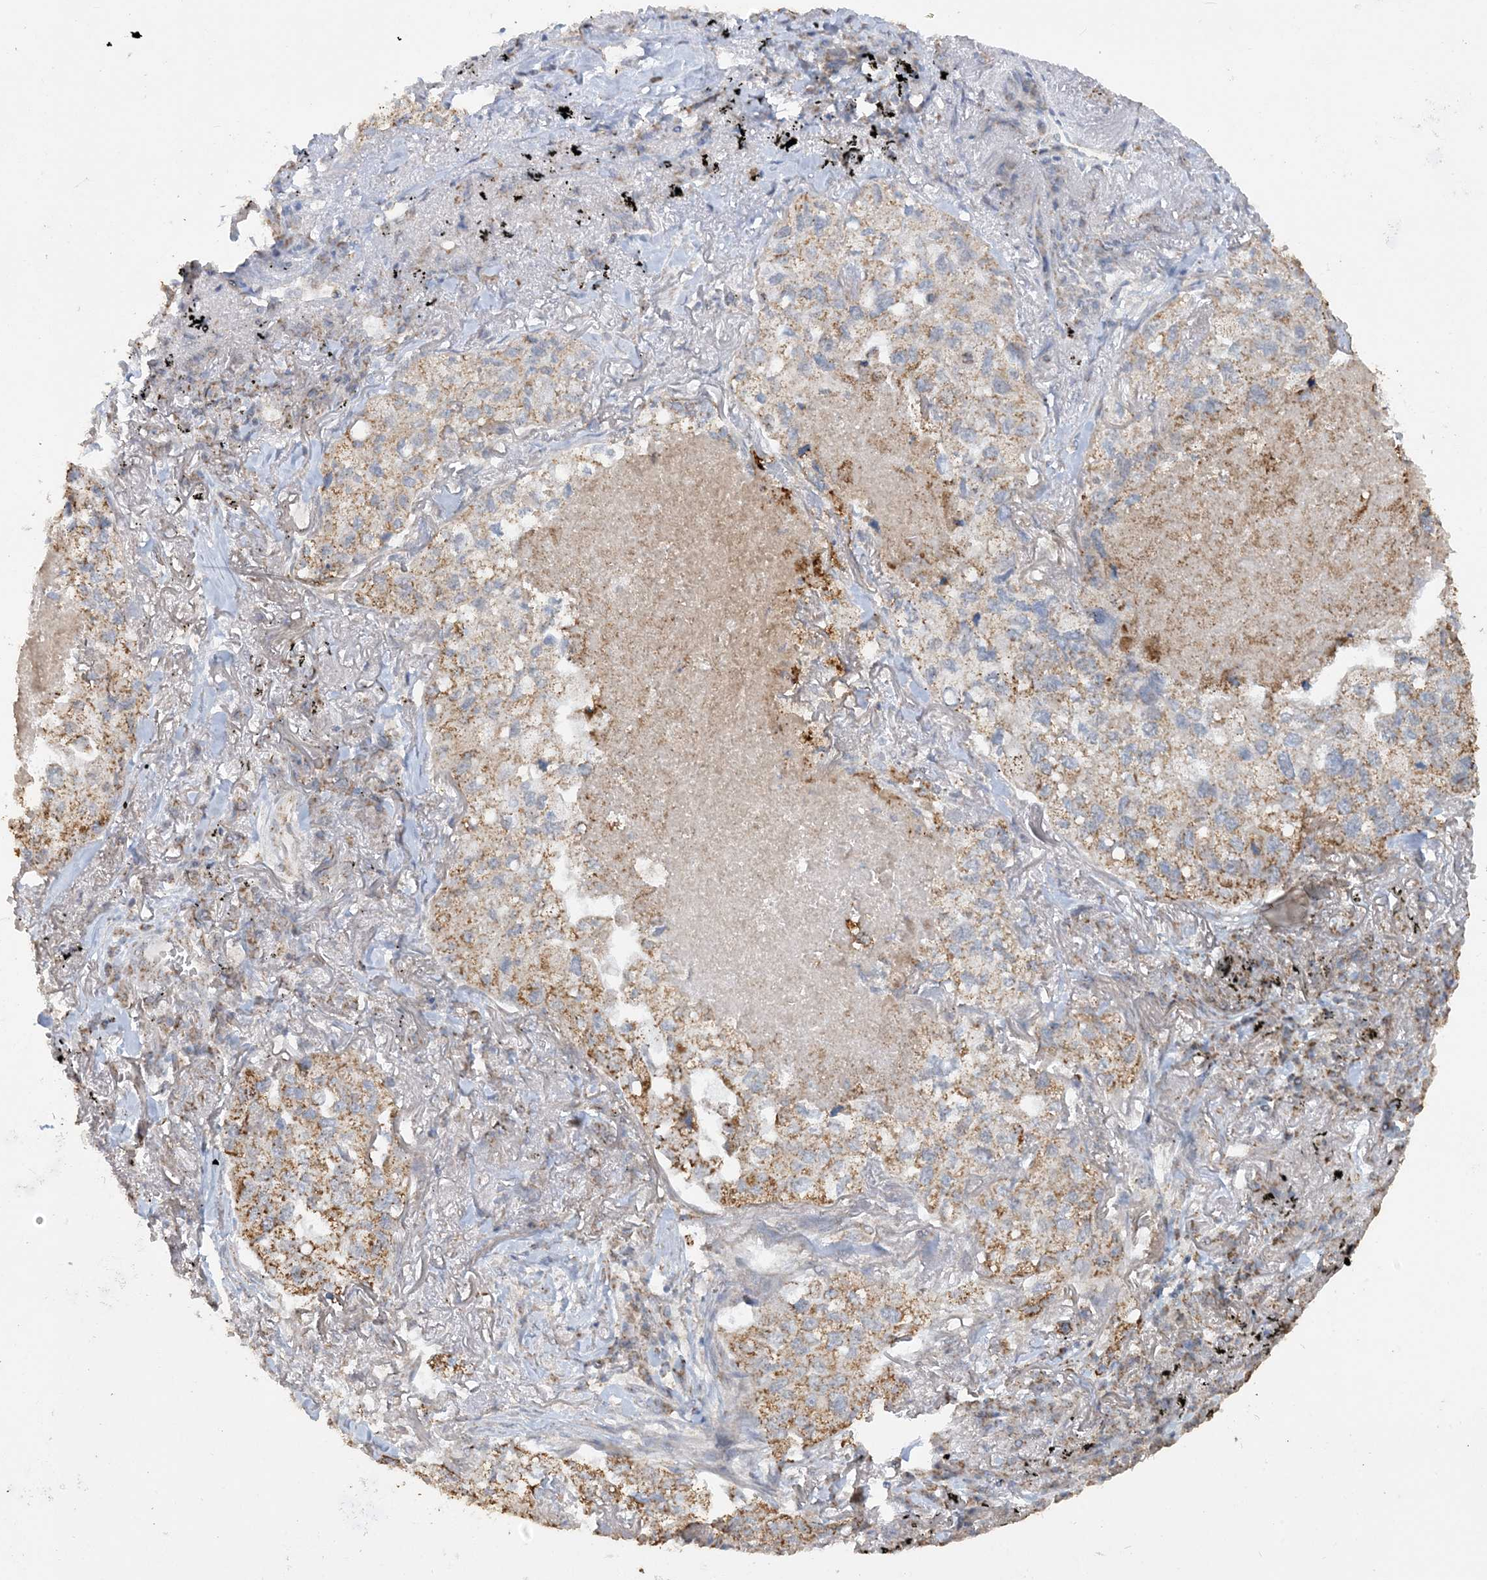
{"staining": {"intensity": "moderate", "quantity": ">75%", "location": "cytoplasmic/membranous"}, "tissue": "lung cancer", "cell_type": "Tumor cells", "image_type": "cancer", "snomed": [{"axis": "morphology", "description": "Adenocarcinoma, NOS"}, {"axis": "topography", "description": "Lung"}], "caption": "Immunohistochemistry (DAB) staining of human lung cancer (adenocarcinoma) reveals moderate cytoplasmic/membranous protein positivity in approximately >75% of tumor cells. The staining was performed using DAB (3,3'-diaminobenzidine) to visualize the protein expression in brown, while the nuclei were stained in blue with hematoxylin (Magnification: 20x).", "gene": "SFMBT2", "patient": {"sex": "male", "age": 65}}